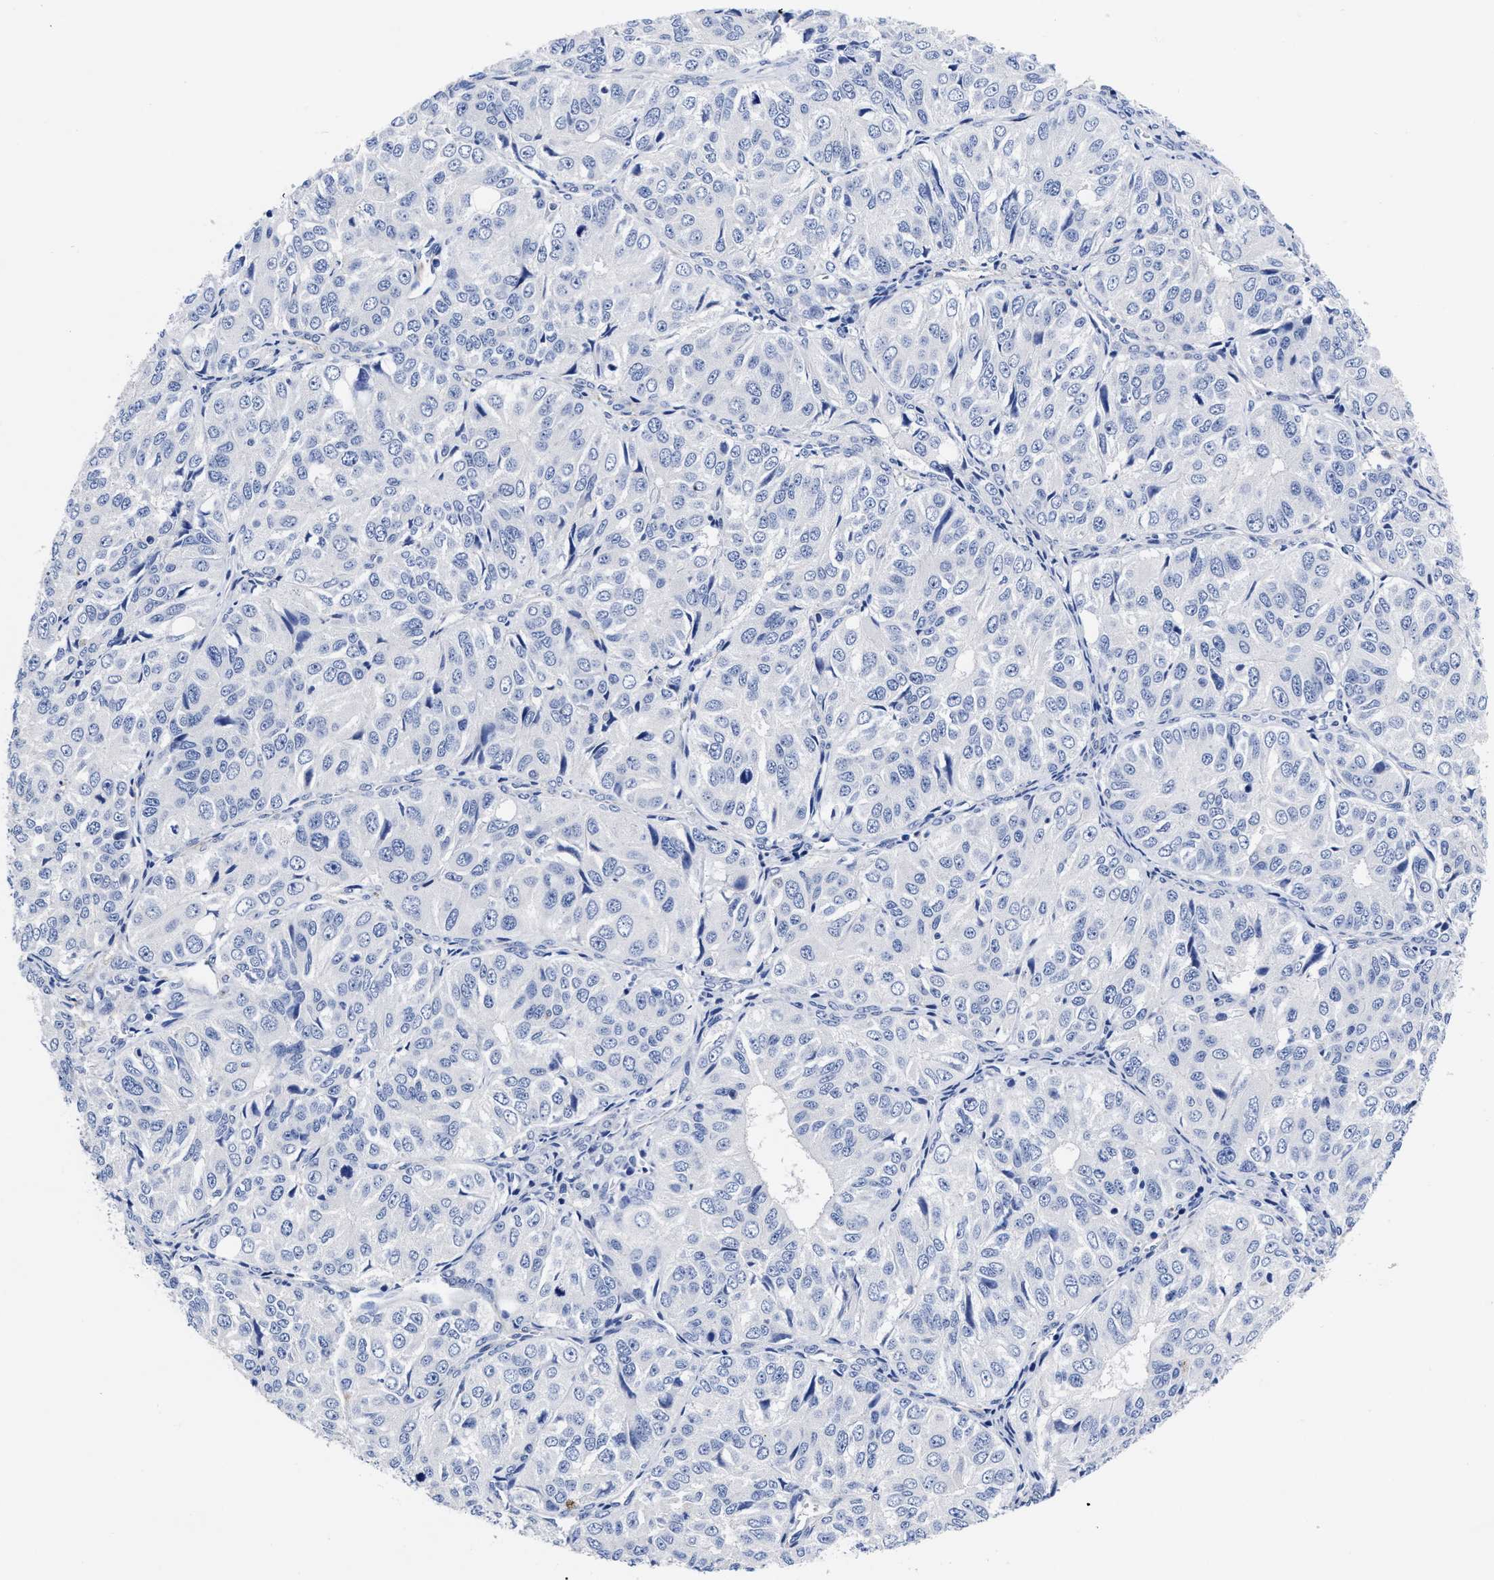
{"staining": {"intensity": "negative", "quantity": "none", "location": "none"}, "tissue": "ovarian cancer", "cell_type": "Tumor cells", "image_type": "cancer", "snomed": [{"axis": "morphology", "description": "Carcinoma, endometroid"}, {"axis": "topography", "description": "Ovary"}], "caption": "Endometroid carcinoma (ovarian) was stained to show a protein in brown. There is no significant expression in tumor cells.", "gene": "IRAG2", "patient": {"sex": "female", "age": 51}}